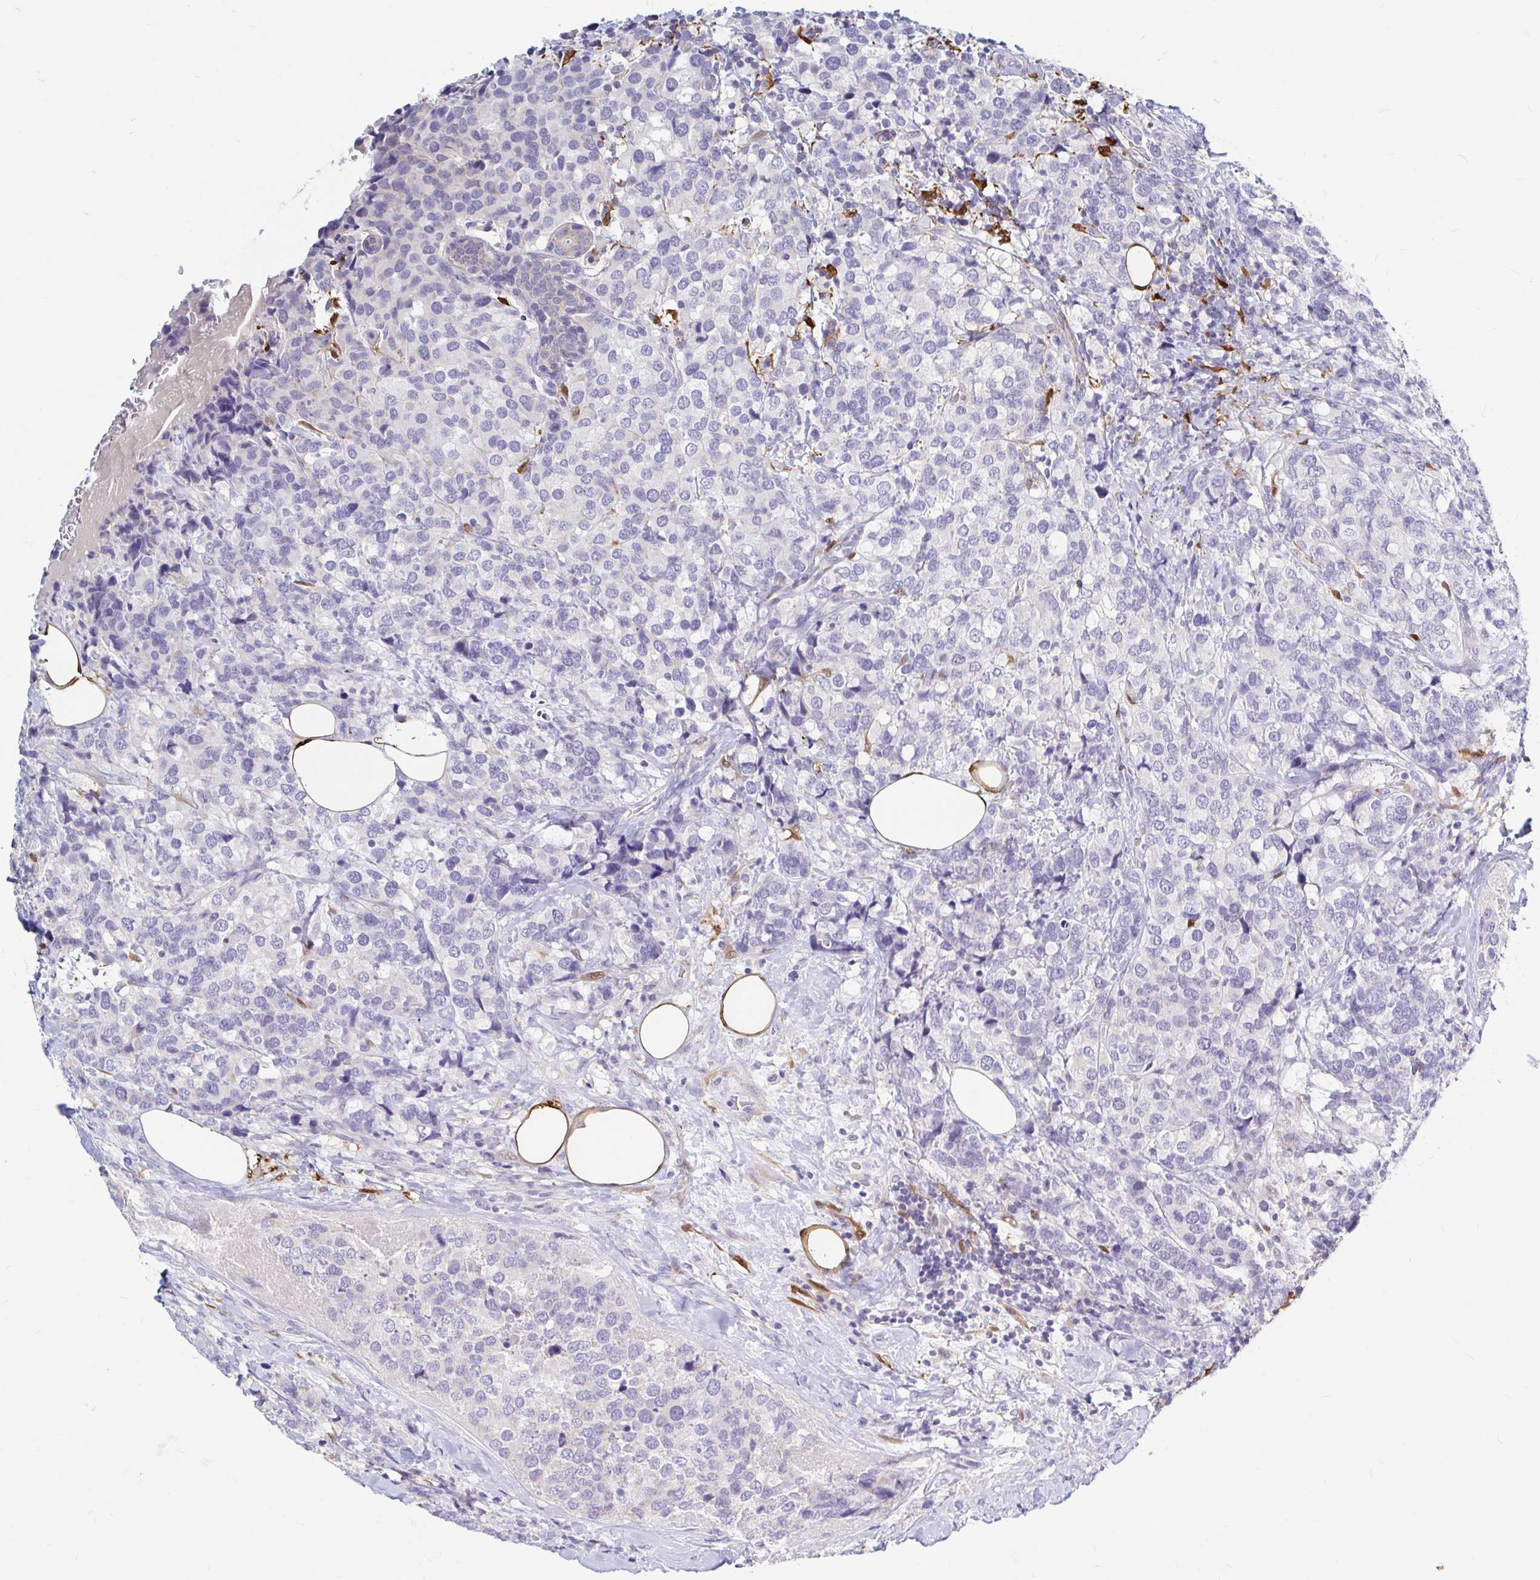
{"staining": {"intensity": "negative", "quantity": "none", "location": "none"}, "tissue": "breast cancer", "cell_type": "Tumor cells", "image_type": "cancer", "snomed": [{"axis": "morphology", "description": "Lobular carcinoma"}, {"axis": "topography", "description": "Breast"}], "caption": "Immunohistochemistry (IHC) image of lobular carcinoma (breast) stained for a protein (brown), which shows no expression in tumor cells. (Stains: DAB (3,3'-diaminobenzidine) immunohistochemistry (IHC) with hematoxylin counter stain, Microscopy: brightfield microscopy at high magnification).", "gene": "ADH1A", "patient": {"sex": "female", "age": 59}}